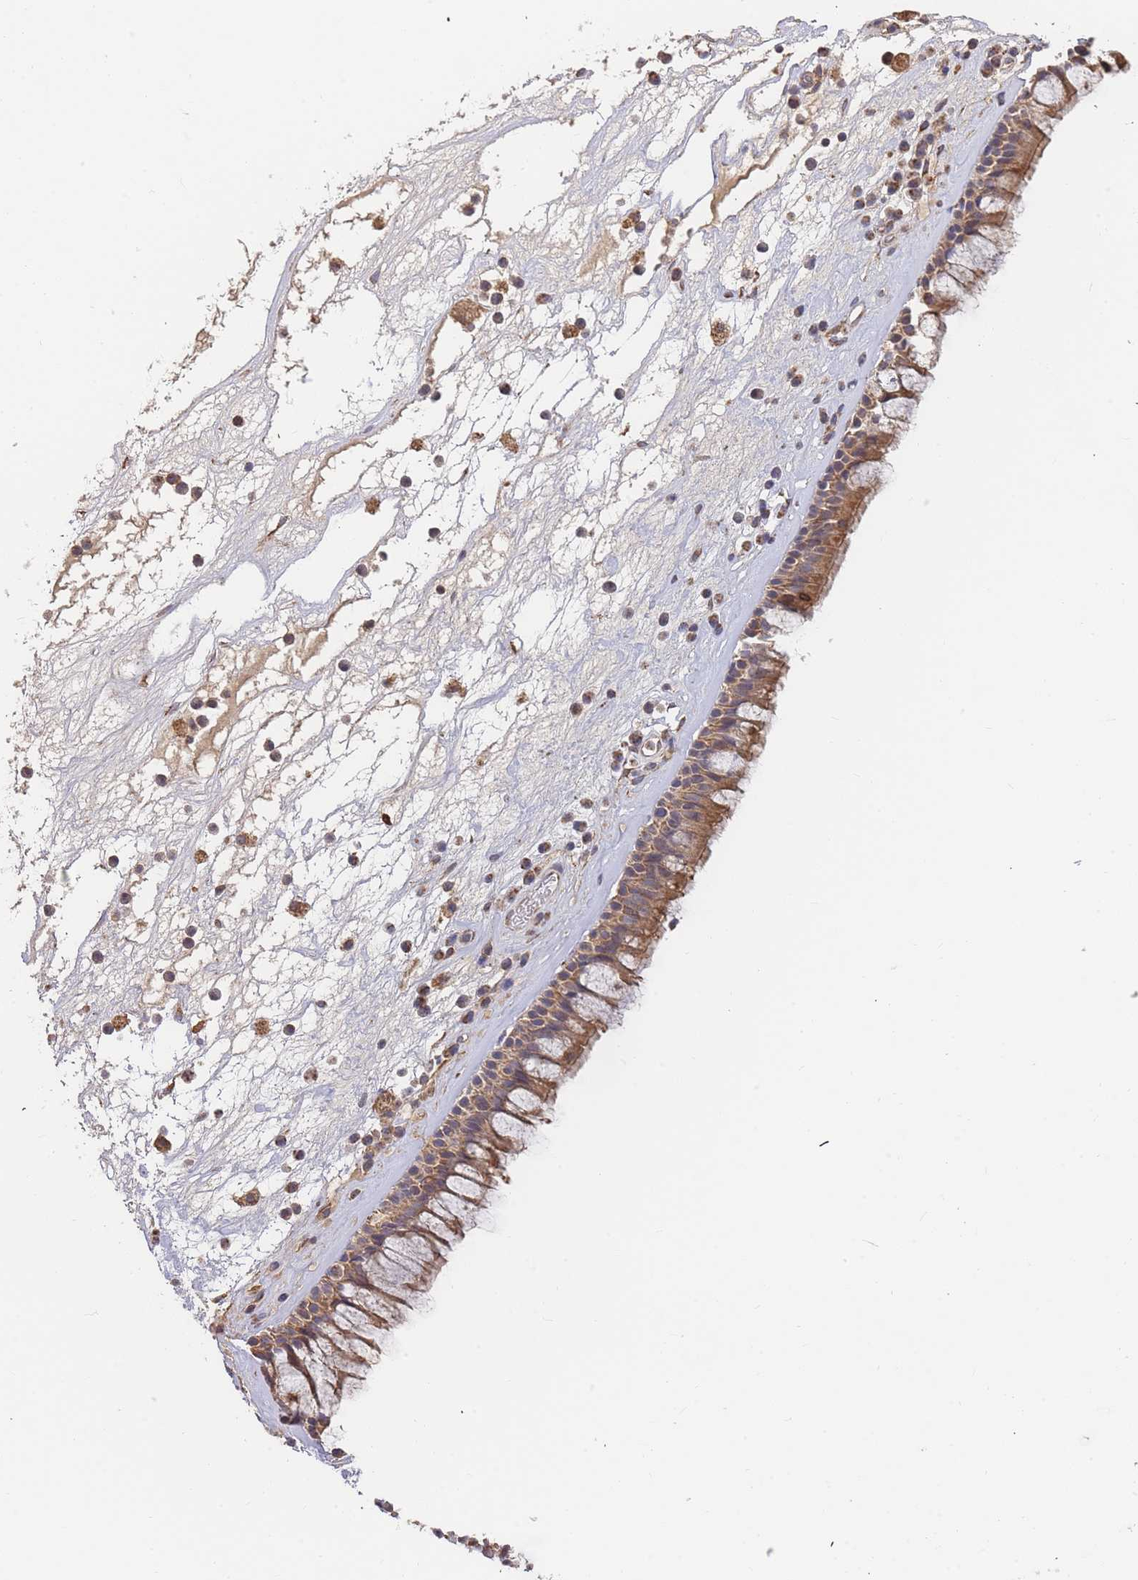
{"staining": {"intensity": "moderate", "quantity": ">75%", "location": "cytoplasmic/membranous"}, "tissue": "nasopharynx", "cell_type": "Respiratory epithelial cells", "image_type": "normal", "snomed": [{"axis": "morphology", "description": "Normal tissue, NOS"}, {"axis": "morphology", "description": "Squamous cell carcinoma, NOS"}, {"axis": "topography", "description": "Nasopharynx"}, {"axis": "topography", "description": "Head-Neck"}], "caption": "Immunohistochemistry (IHC) (DAB) staining of unremarkable nasopharynx demonstrates moderate cytoplasmic/membranous protein staining in approximately >75% of respiratory epithelial cells.", "gene": "ADCY9", "patient": {"sex": "male", "age": 85}}